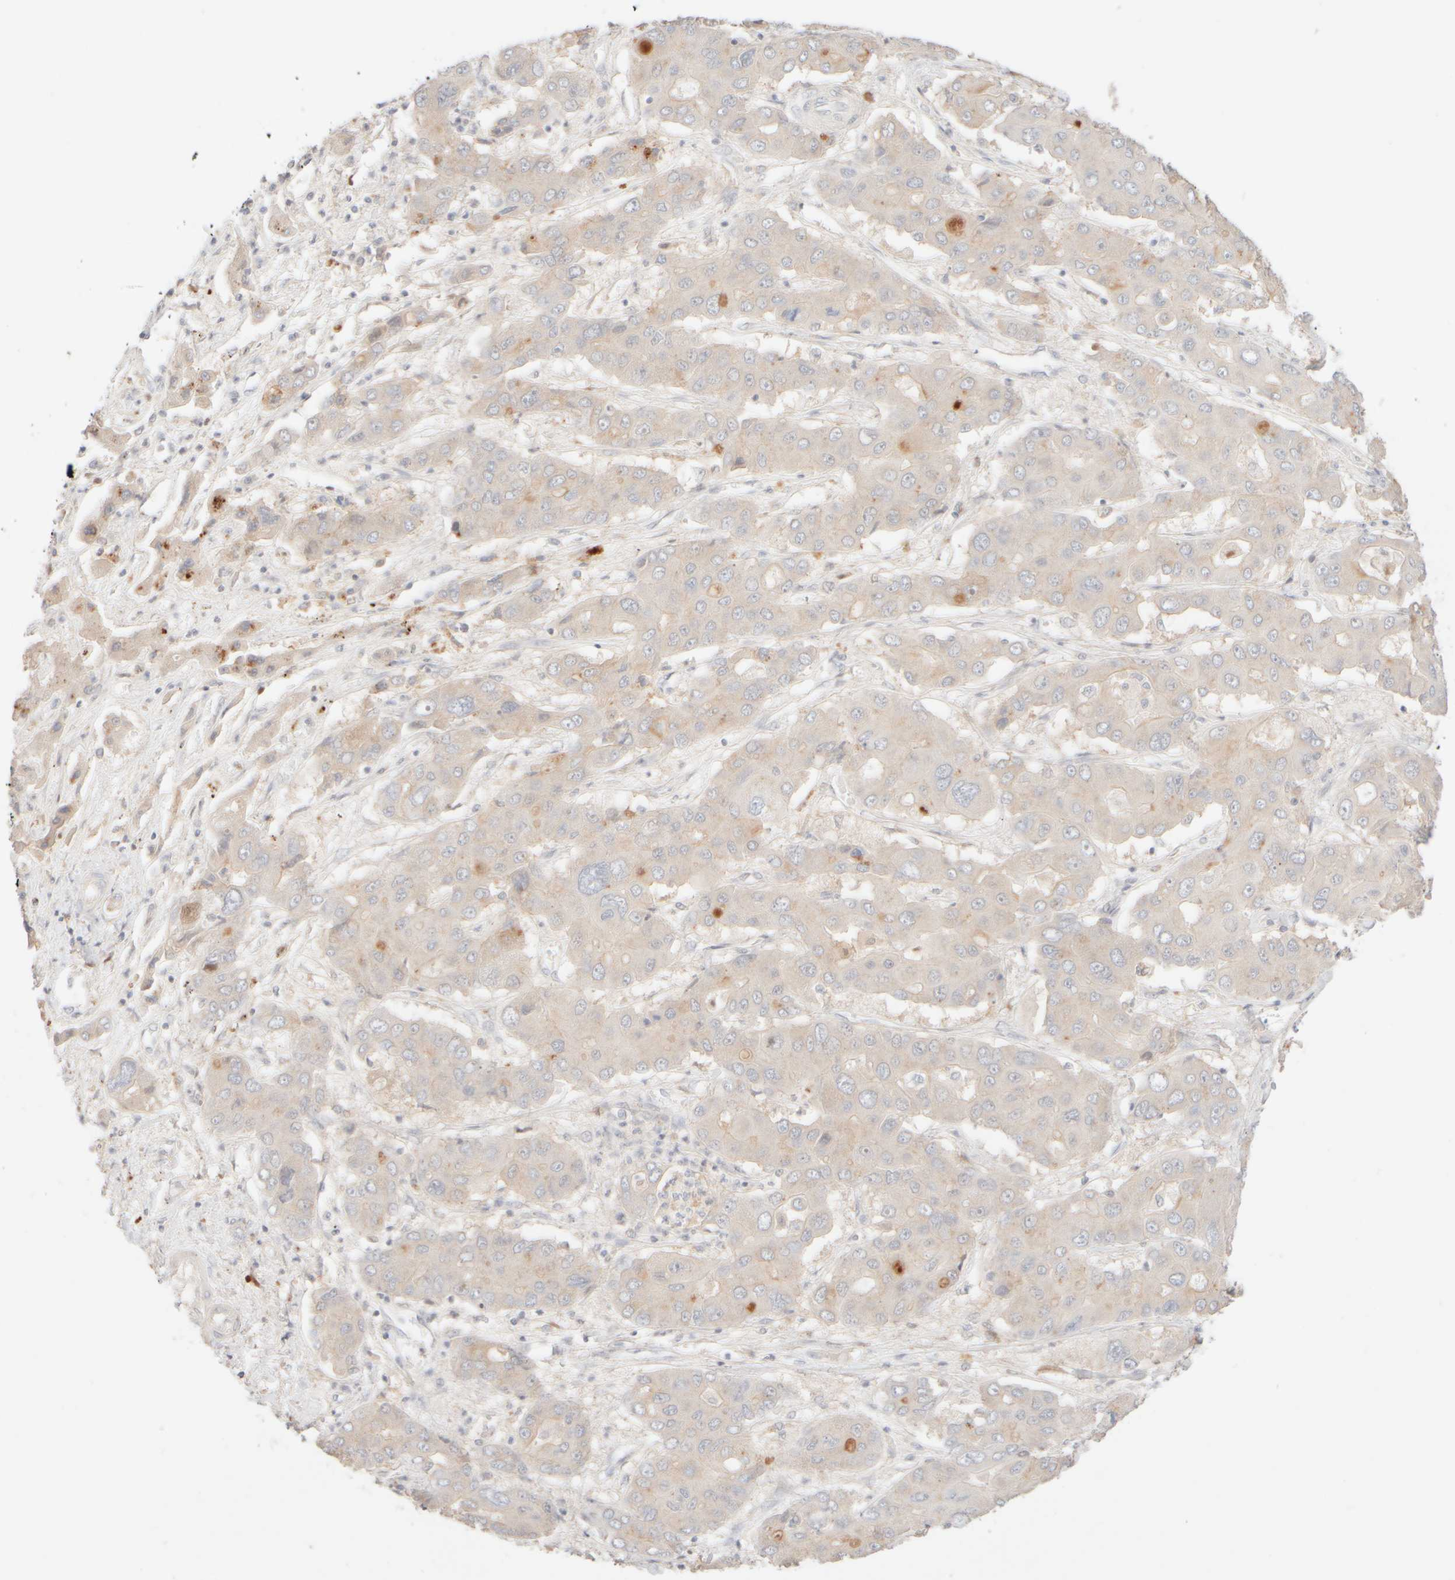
{"staining": {"intensity": "negative", "quantity": "none", "location": "none"}, "tissue": "liver cancer", "cell_type": "Tumor cells", "image_type": "cancer", "snomed": [{"axis": "morphology", "description": "Cholangiocarcinoma"}, {"axis": "topography", "description": "Liver"}], "caption": "Human liver cholangiocarcinoma stained for a protein using immunohistochemistry shows no positivity in tumor cells.", "gene": "SNTB1", "patient": {"sex": "male", "age": 67}}